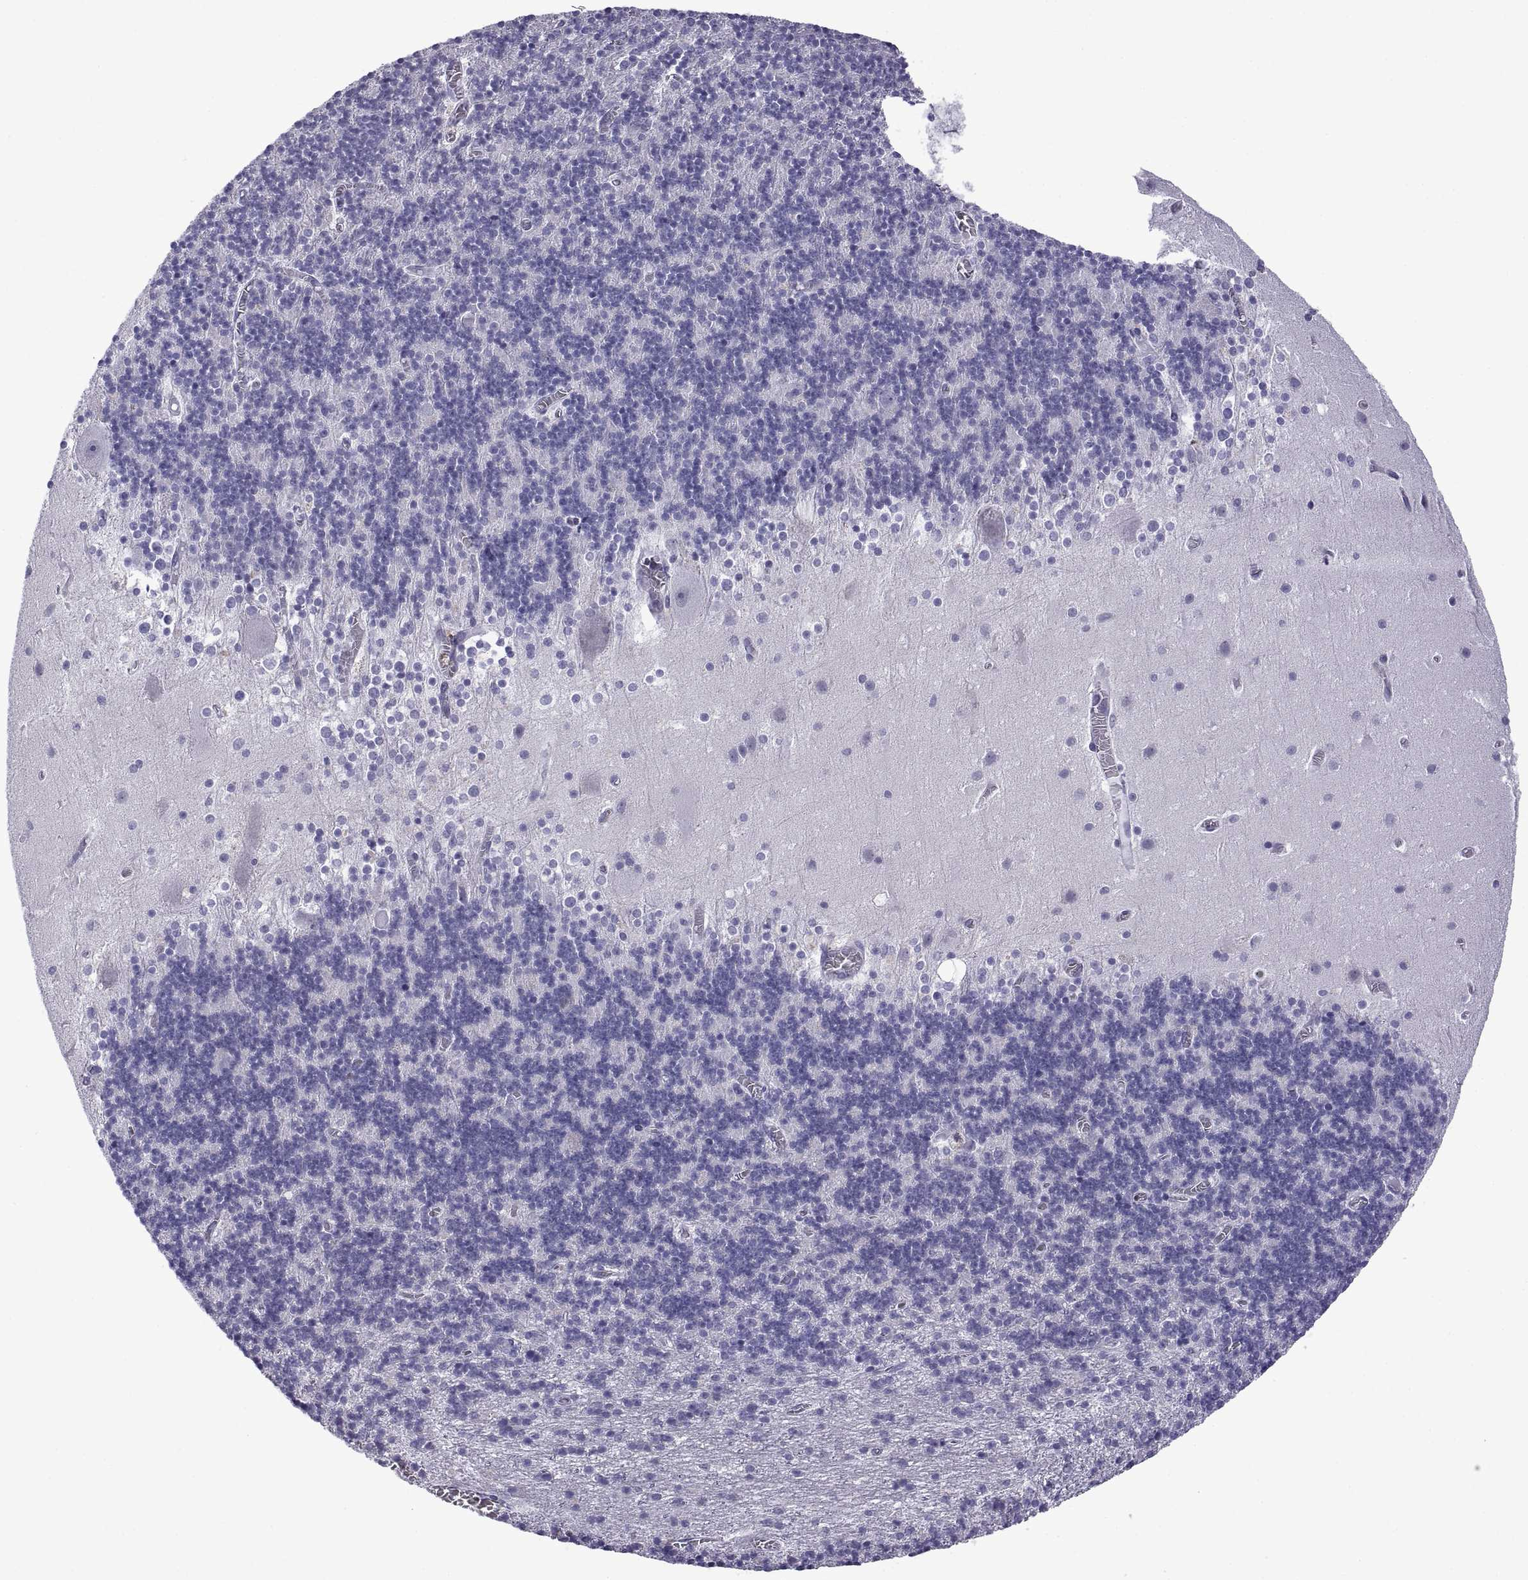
{"staining": {"intensity": "negative", "quantity": "none", "location": "none"}, "tissue": "cerebellum", "cell_type": "Cells in granular layer", "image_type": "normal", "snomed": [{"axis": "morphology", "description": "Normal tissue, NOS"}, {"axis": "topography", "description": "Cerebellum"}], "caption": "Immunohistochemistry of normal cerebellum demonstrates no expression in cells in granular layer.", "gene": "C3orf22", "patient": {"sex": "male", "age": 70}}